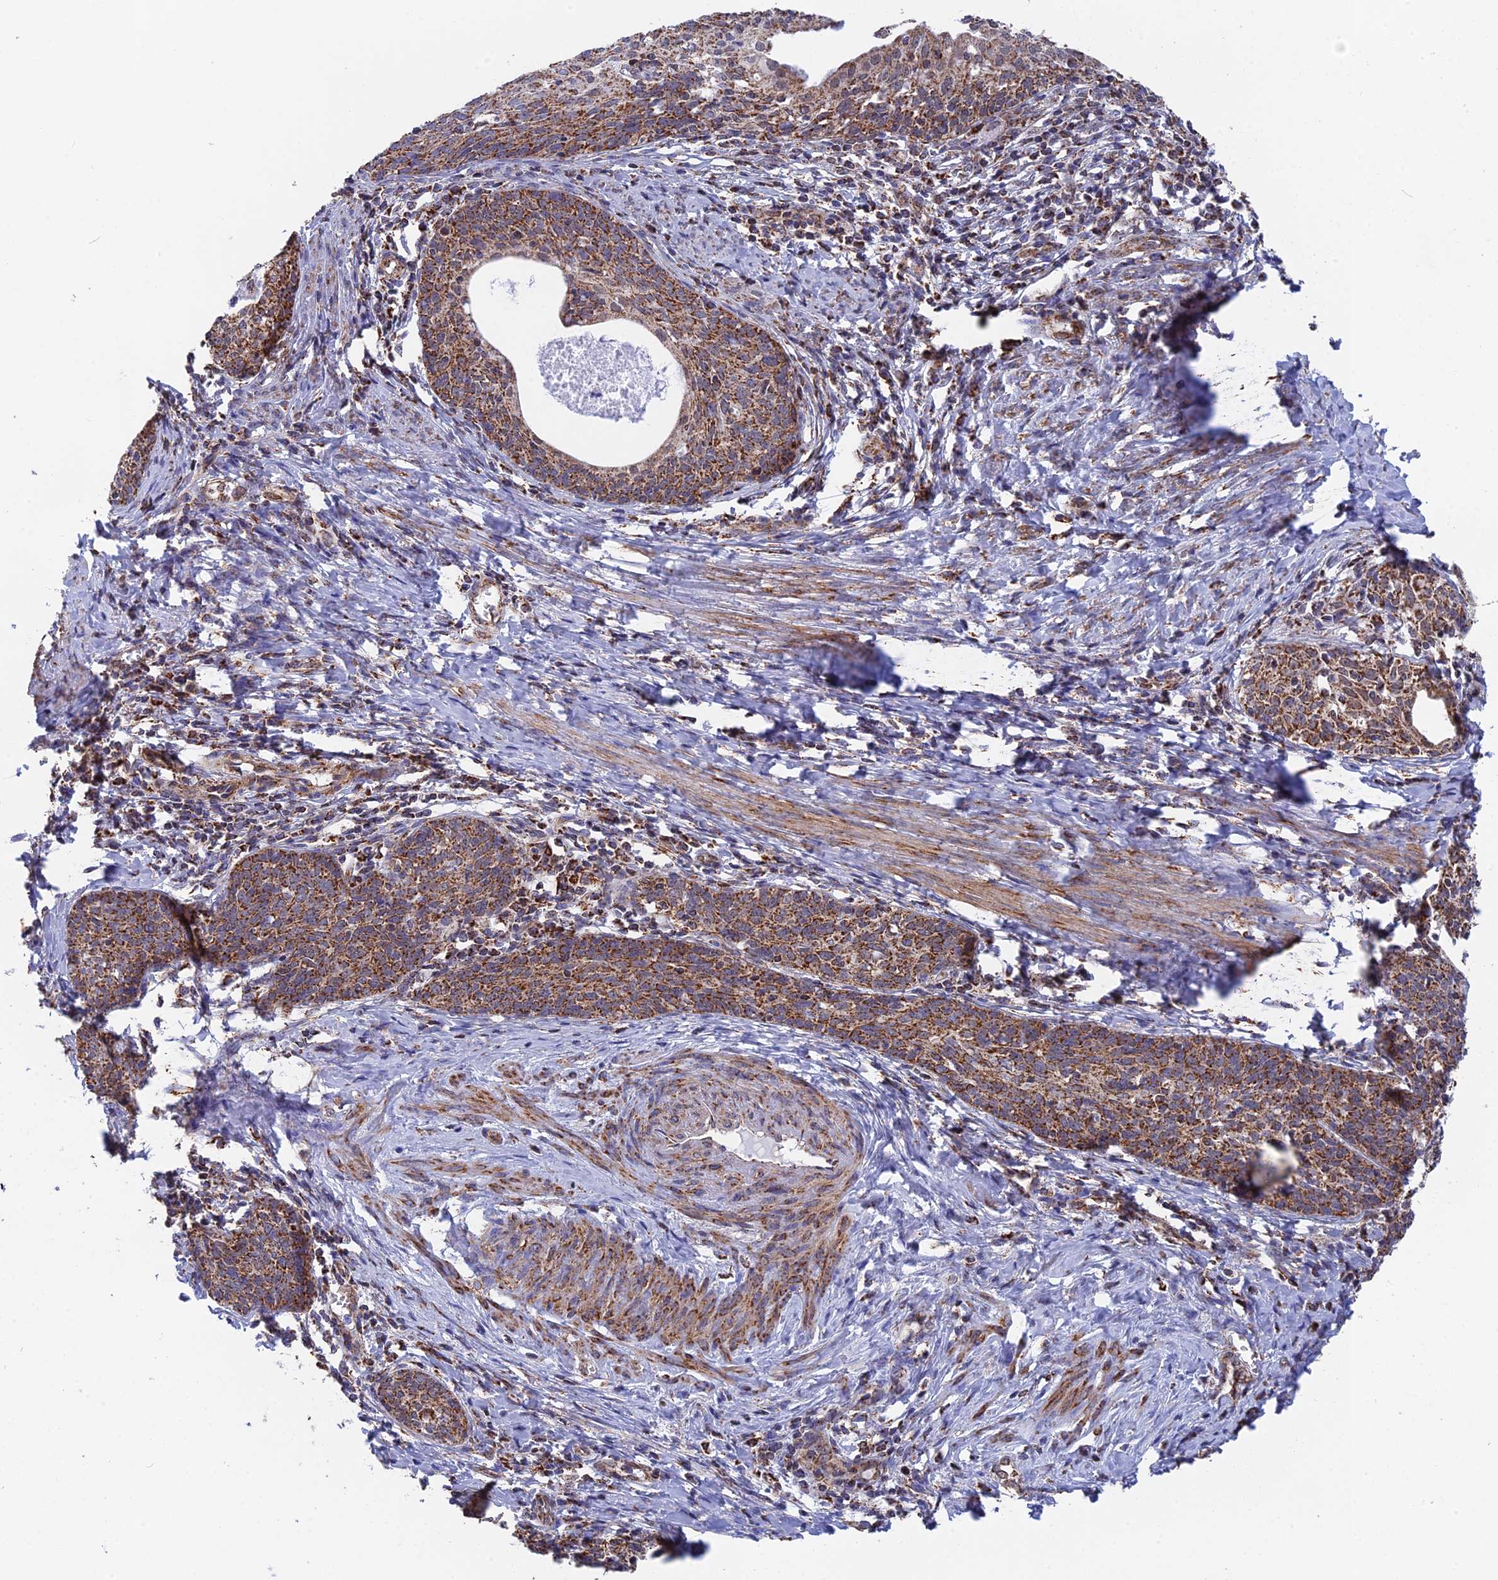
{"staining": {"intensity": "strong", "quantity": ">75%", "location": "cytoplasmic/membranous"}, "tissue": "cervical cancer", "cell_type": "Tumor cells", "image_type": "cancer", "snomed": [{"axis": "morphology", "description": "Squamous cell carcinoma, NOS"}, {"axis": "topography", "description": "Cervix"}], "caption": "Immunohistochemistry micrograph of cervical cancer stained for a protein (brown), which displays high levels of strong cytoplasmic/membranous positivity in about >75% of tumor cells.", "gene": "CDC16", "patient": {"sex": "female", "age": 52}}